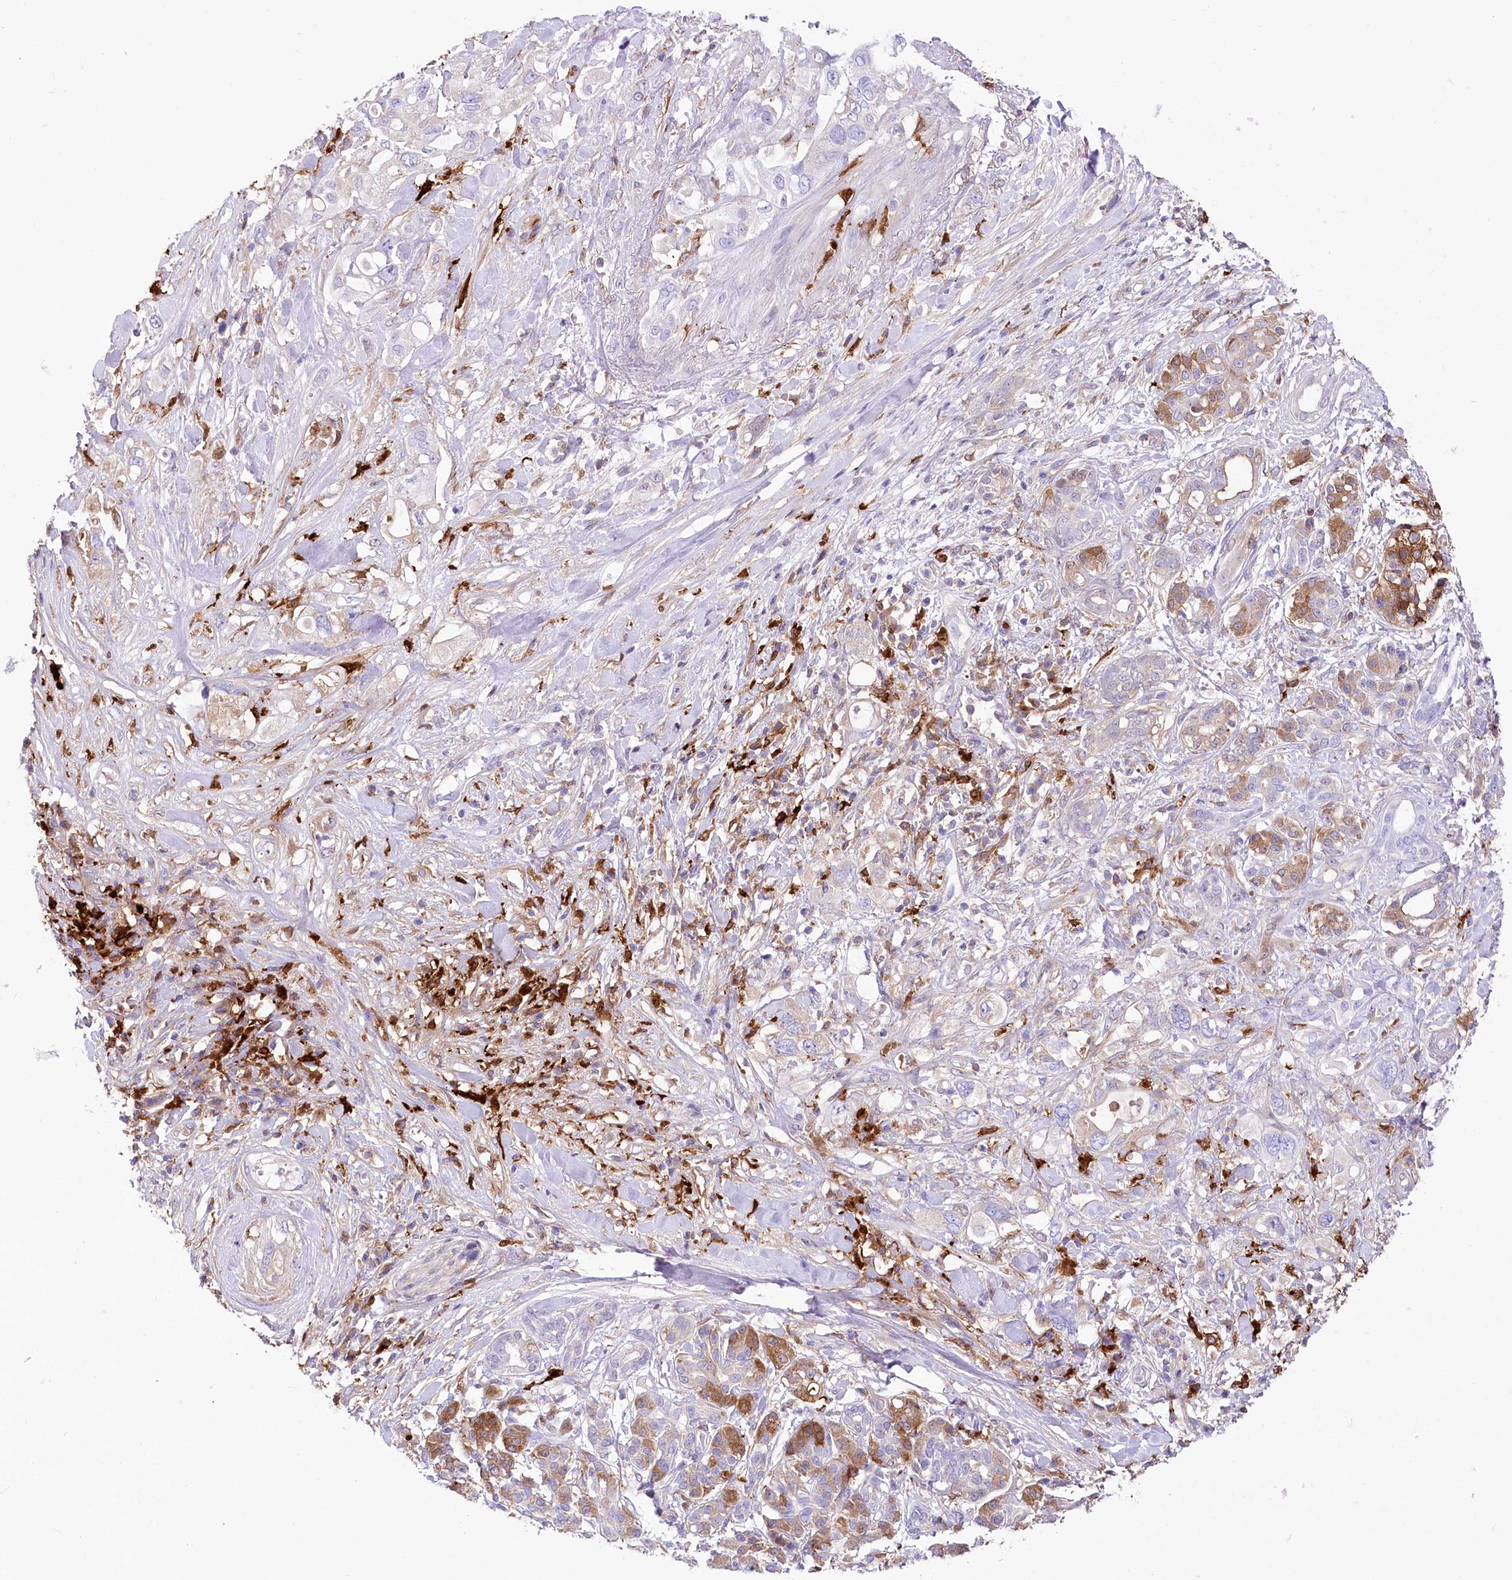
{"staining": {"intensity": "negative", "quantity": "none", "location": "none"}, "tissue": "pancreatic cancer", "cell_type": "Tumor cells", "image_type": "cancer", "snomed": [{"axis": "morphology", "description": "Adenocarcinoma, NOS"}, {"axis": "topography", "description": "Pancreas"}], "caption": "An IHC histopathology image of pancreatic cancer is shown. There is no staining in tumor cells of pancreatic cancer.", "gene": "DNAJC19", "patient": {"sex": "female", "age": 56}}